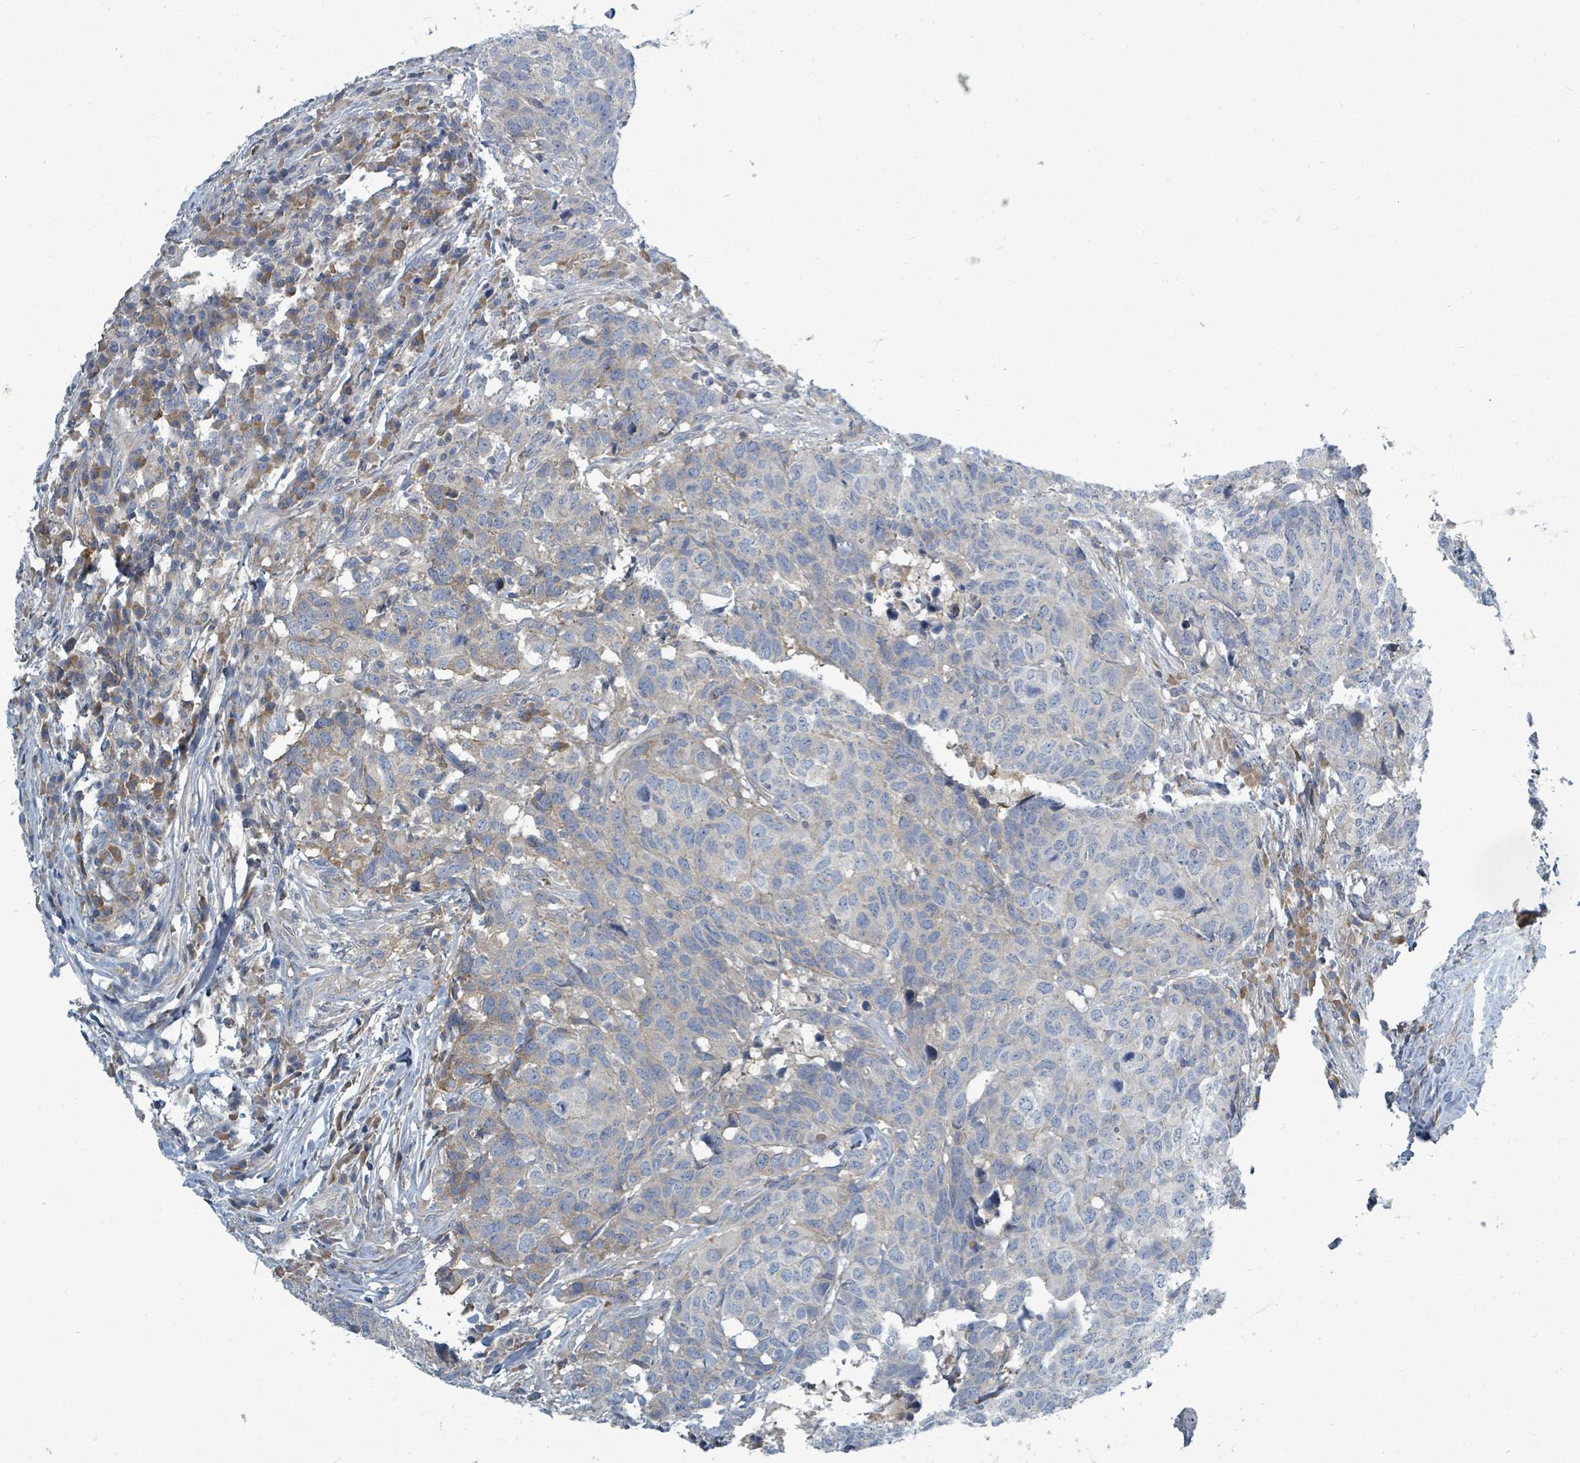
{"staining": {"intensity": "negative", "quantity": "none", "location": "none"}, "tissue": "head and neck cancer", "cell_type": "Tumor cells", "image_type": "cancer", "snomed": [{"axis": "morphology", "description": "Normal tissue, NOS"}, {"axis": "morphology", "description": "Squamous cell carcinoma, NOS"}, {"axis": "topography", "description": "Skeletal muscle"}, {"axis": "topography", "description": "Vascular tissue"}, {"axis": "topography", "description": "Peripheral nerve tissue"}, {"axis": "topography", "description": "Head-Neck"}], "caption": "Protein analysis of squamous cell carcinoma (head and neck) reveals no significant expression in tumor cells.", "gene": "SLC25A23", "patient": {"sex": "male", "age": 66}}